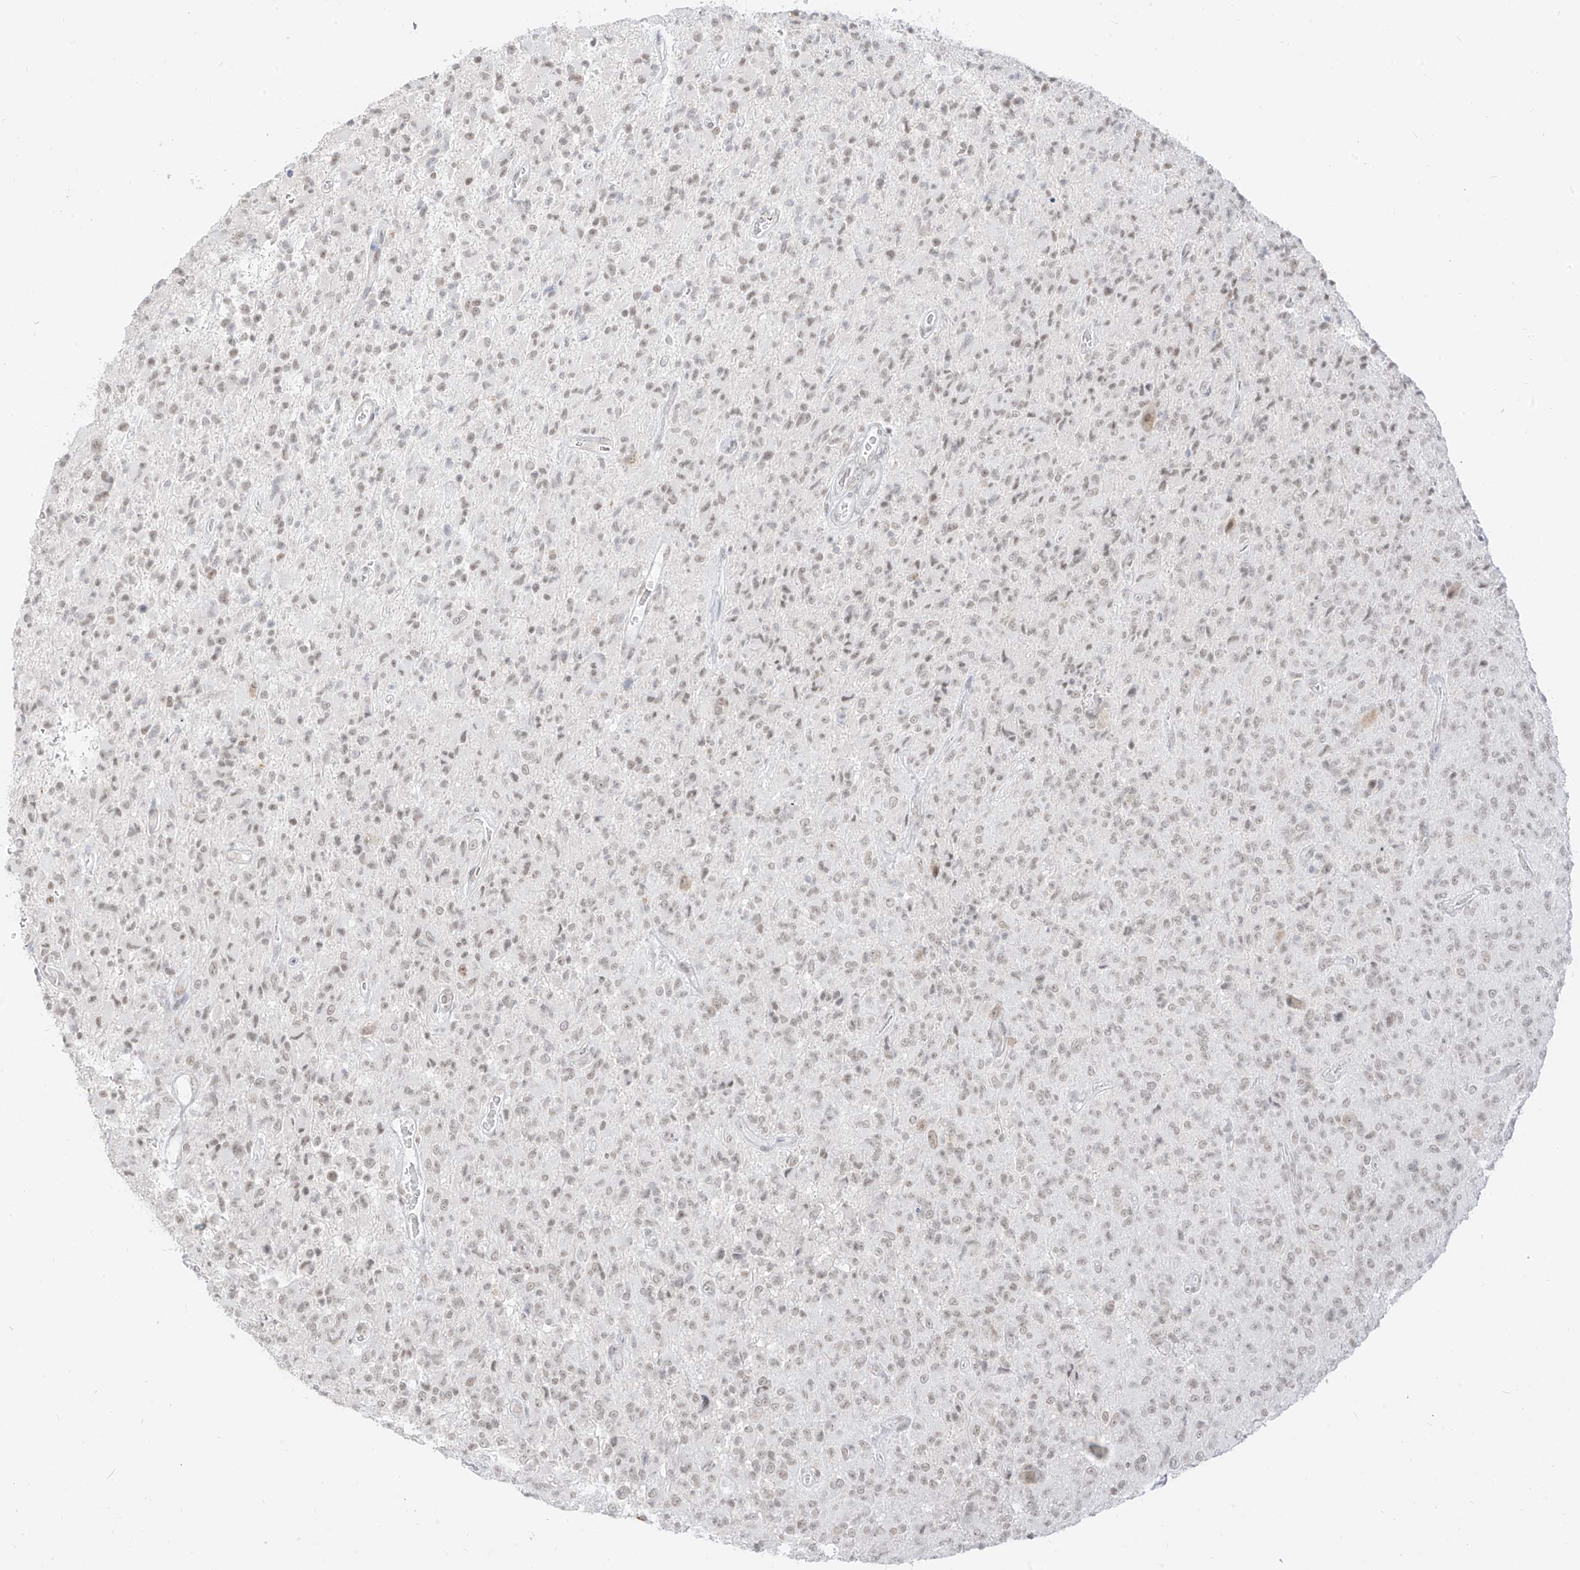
{"staining": {"intensity": "weak", "quantity": "25%-75%", "location": "nuclear"}, "tissue": "glioma", "cell_type": "Tumor cells", "image_type": "cancer", "snomed": [{"axis": "morphology", "description": "Glioma, malignant, High grade"}, {"axis": "topography", "description": "Brain"}], "caption": "Protein staining of high-grade glioma (malignant) tissue displays weak nuclear positivity in approximately 25%-75% of tumor cells.", "gene": "SUPT5H", "patient": {"sex": "female", "age": 57}}